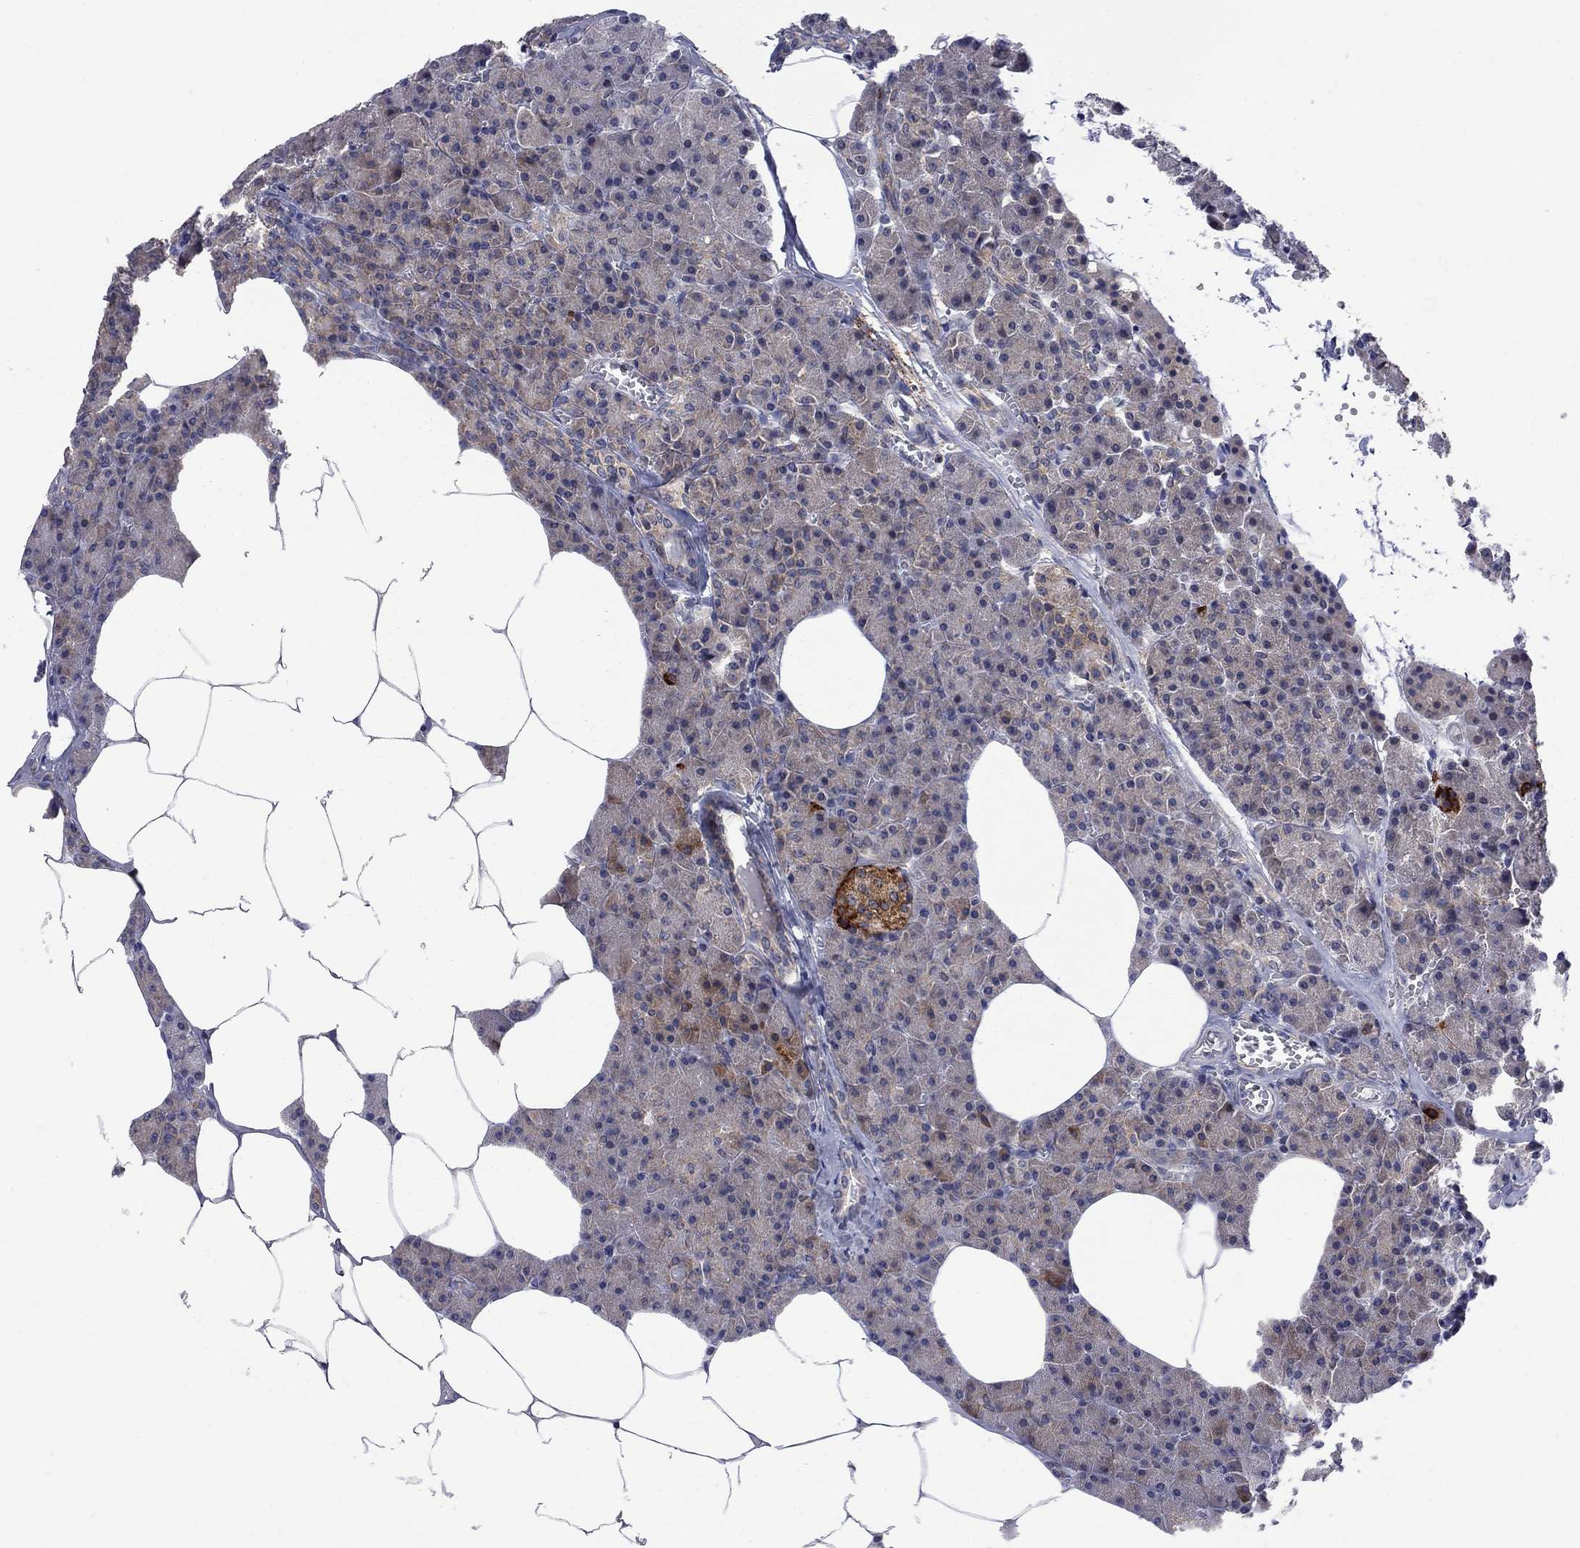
{"staining": {"intensity": "strong", "quantity": "<25%", "location": "cytoplasmic/membranous"}, "tissue": "pancreas", "cell_type": "Exocrine glandular cells", "image_type": "normal", "snomed": [{"axis": "morphology", "description": "Normal tissue, NOS"}, {"axis": "topography", "description": "Pancreas"}], "caption": "Exocrine glandular cells demonstrate strong cytoplasmic/membranous staining in about <25% of cells in normal pancreas.", "gene": "CNOT11", "patient": {"sex": "female", "age": 45}}